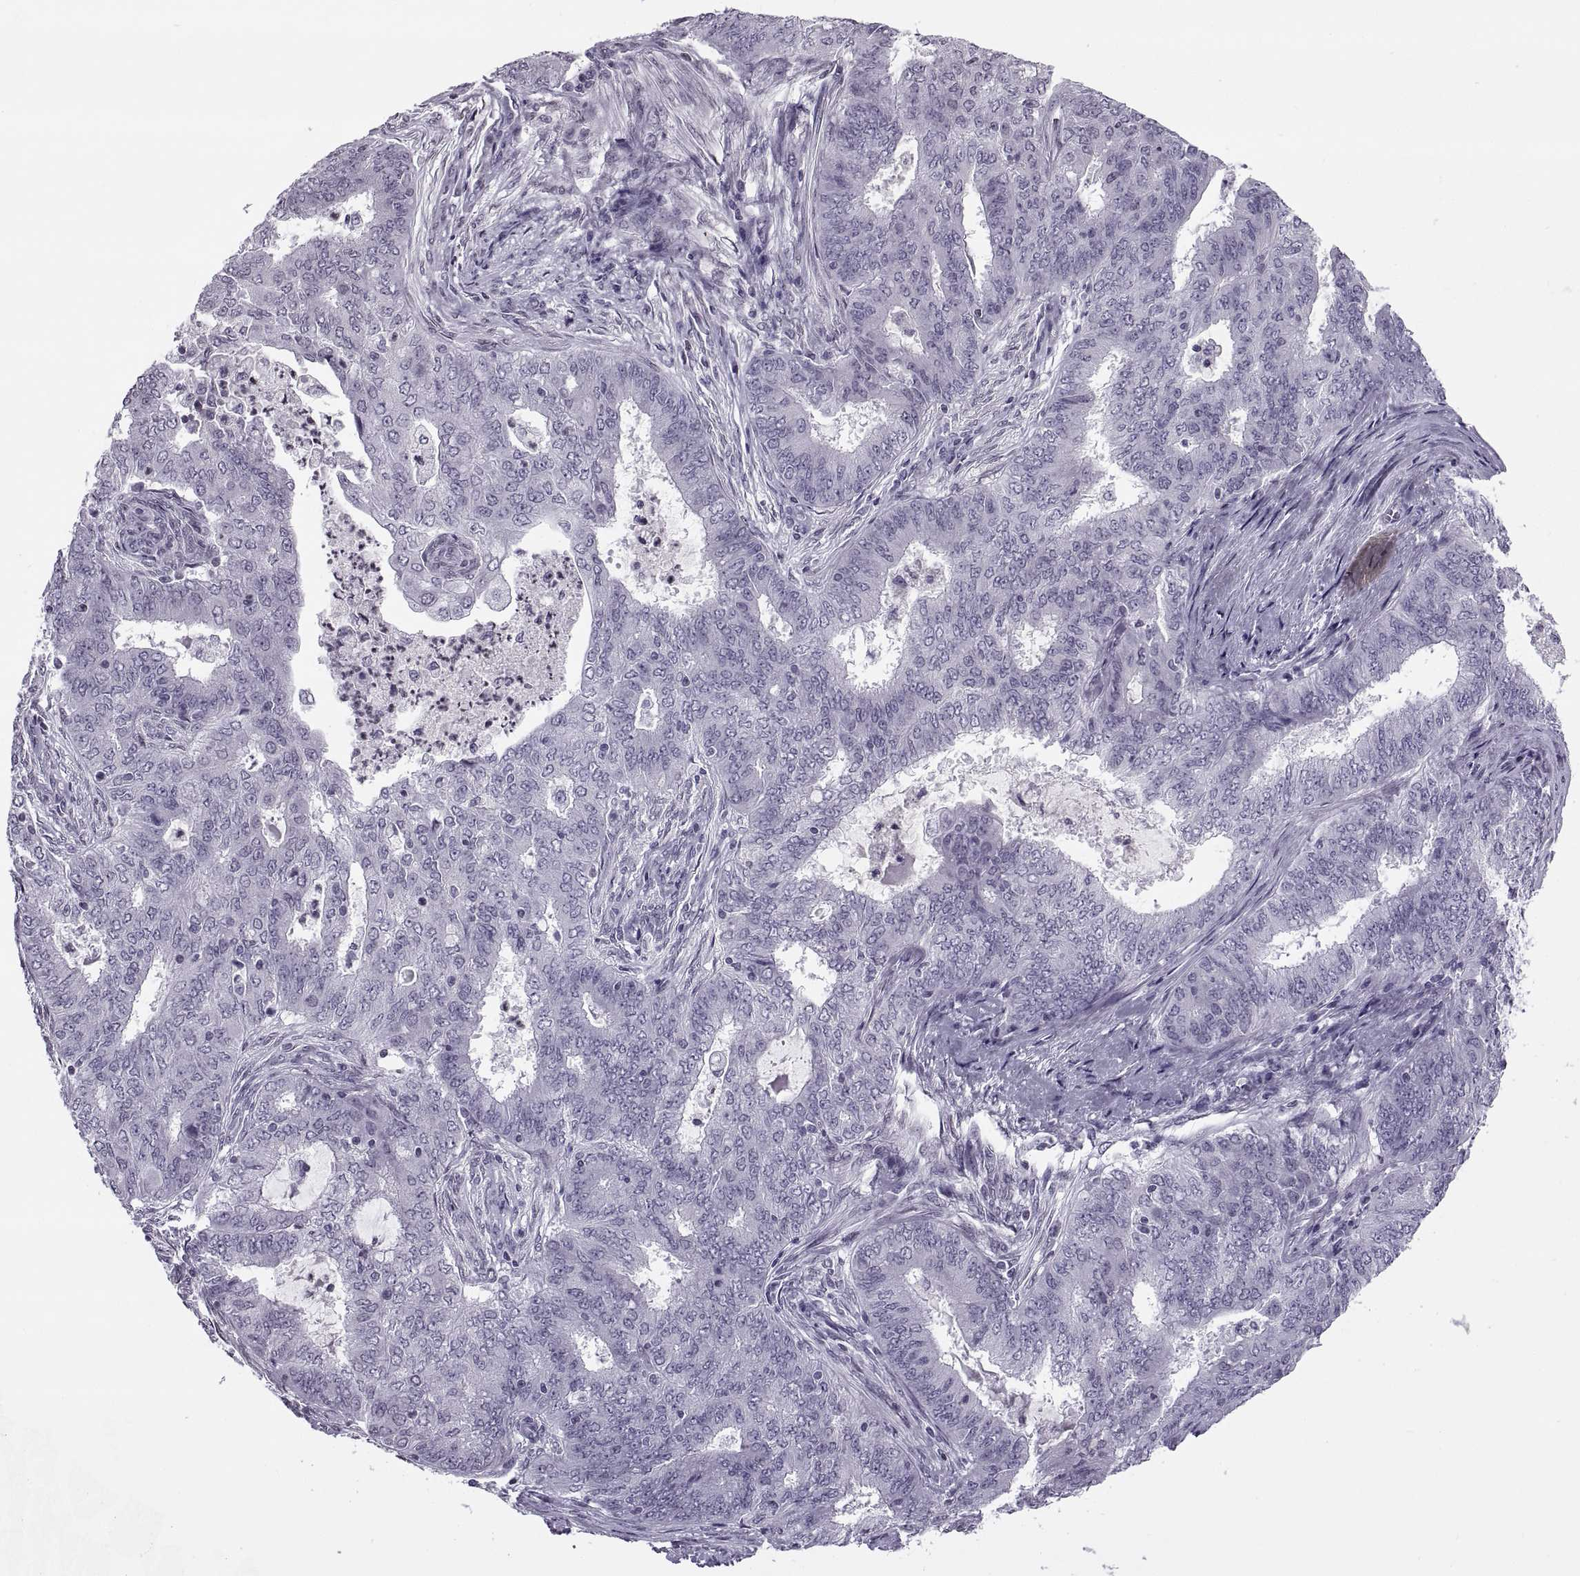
{"staining": {"intensity": "negative", "quantity": "none", "location": "none"}, "tissue": "endometrial cancer", "cell_type": "Tumor cells", "image_type": "cancer", "snomed": [{"axis": "morphology", "description": "Adenocarcinoma, NOS"}, {"axis": "topography", "description": "Endometrium"}], "caption": "Immunohistochemistry (IHC) histopathology image of neoplastic tissue: adenocarcinoma (endometrial) stained with DAB (3,3'-diaminobenzidine) demonstrates no significant protein staining in tumor cells.", "gene": "H1-8", "patient": {"sex": "female", "age": 62}}